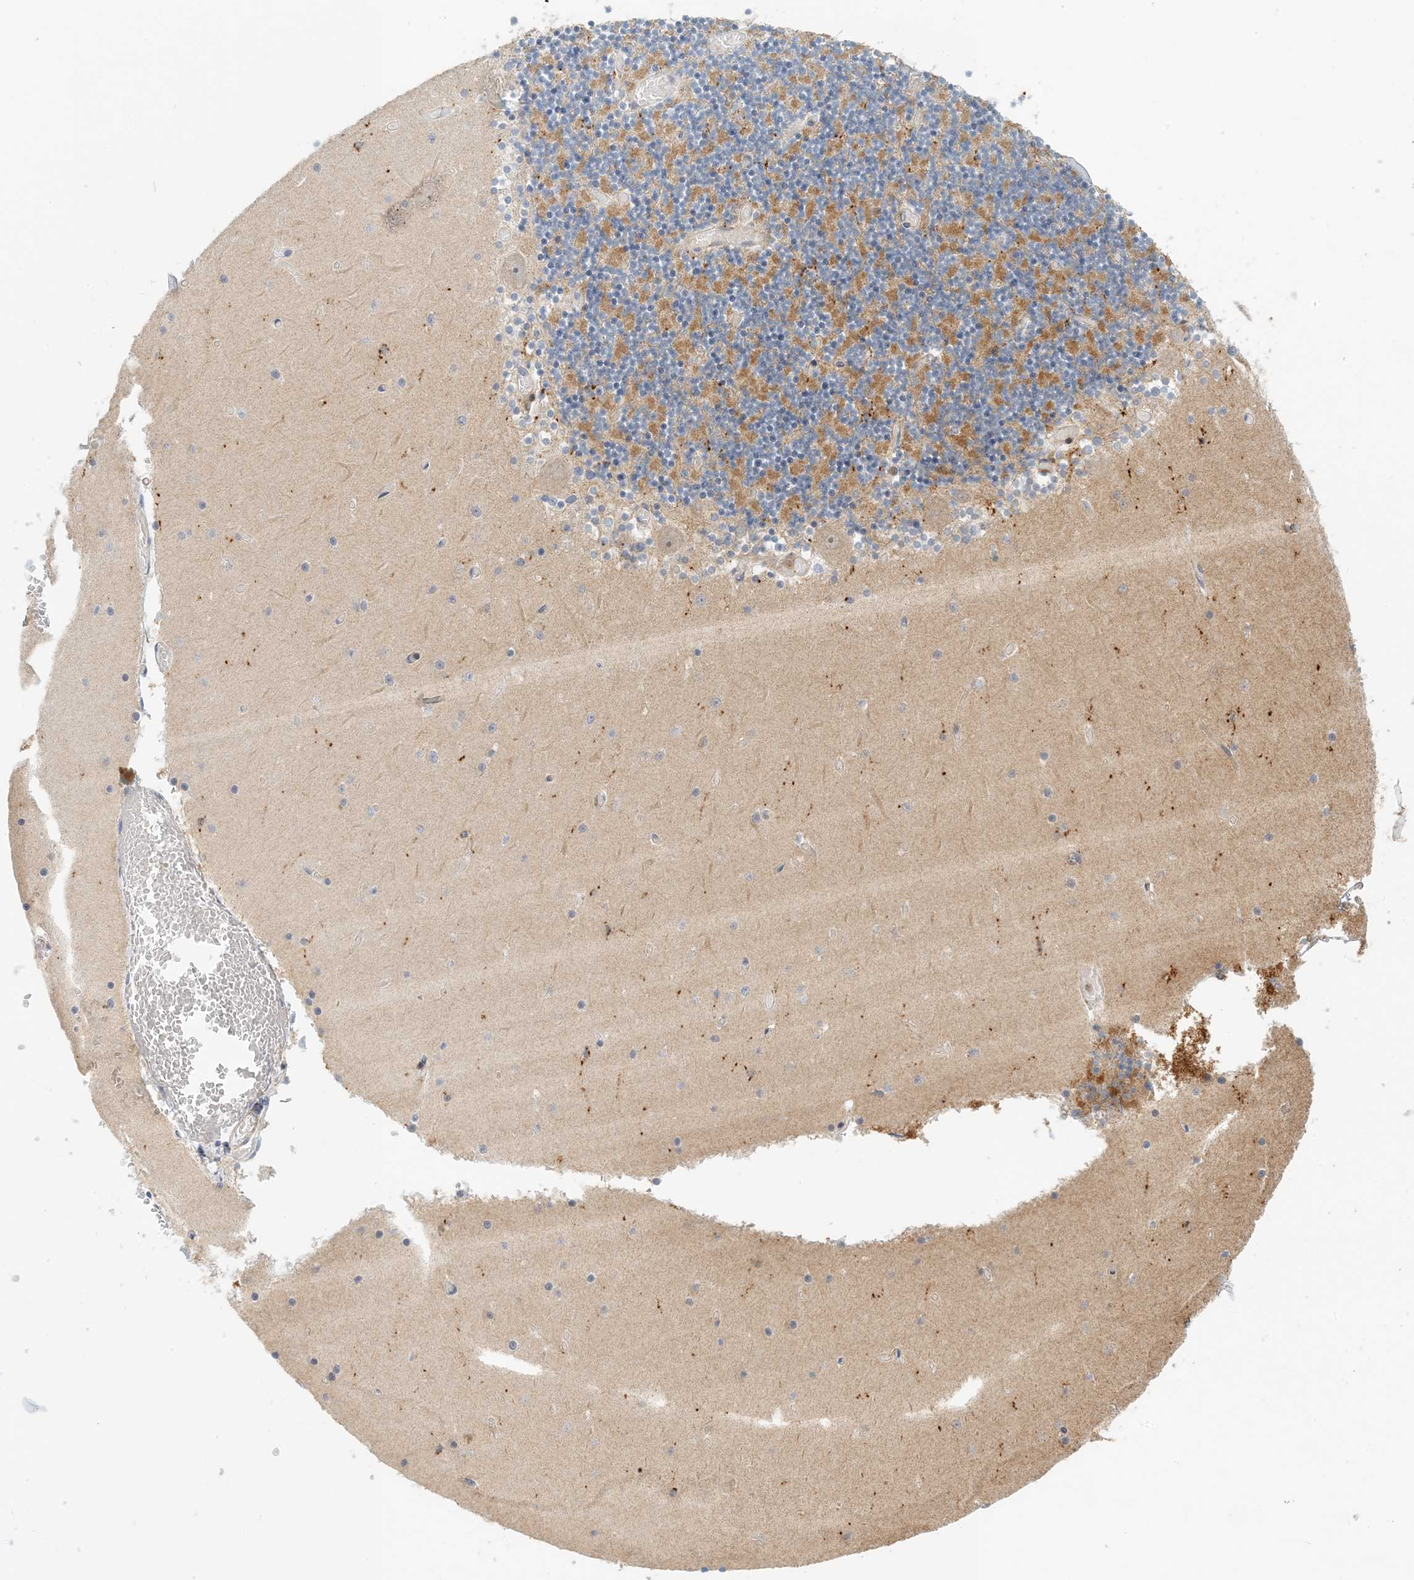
{"staining": {"intensity": "moderate", "quantity": "25%-75%", "location": "cytoplasmic/membranous"}, "tissue": "cerebellum", "cell_type": "Cells in granular layer", "image_type": "normal", "snomed": [{"axis": "morphology", "description": "Normal tissue, NOS"}, {"axis": "topography", "description": "Cerebellum"}], "caption": "Unremarkable cerebellum was stained to show a protein in brown. There is medium levels of moderate cytoplasmic/membranous positivity in approximately 25%-75% of cells in granular layer. Using DAB (brown) and hematoxylin (blue) stains, captured at high magnification using brightfield microscopy.", "gene": "COLEC11", "patient": {"sex": "female", "age": 28}}